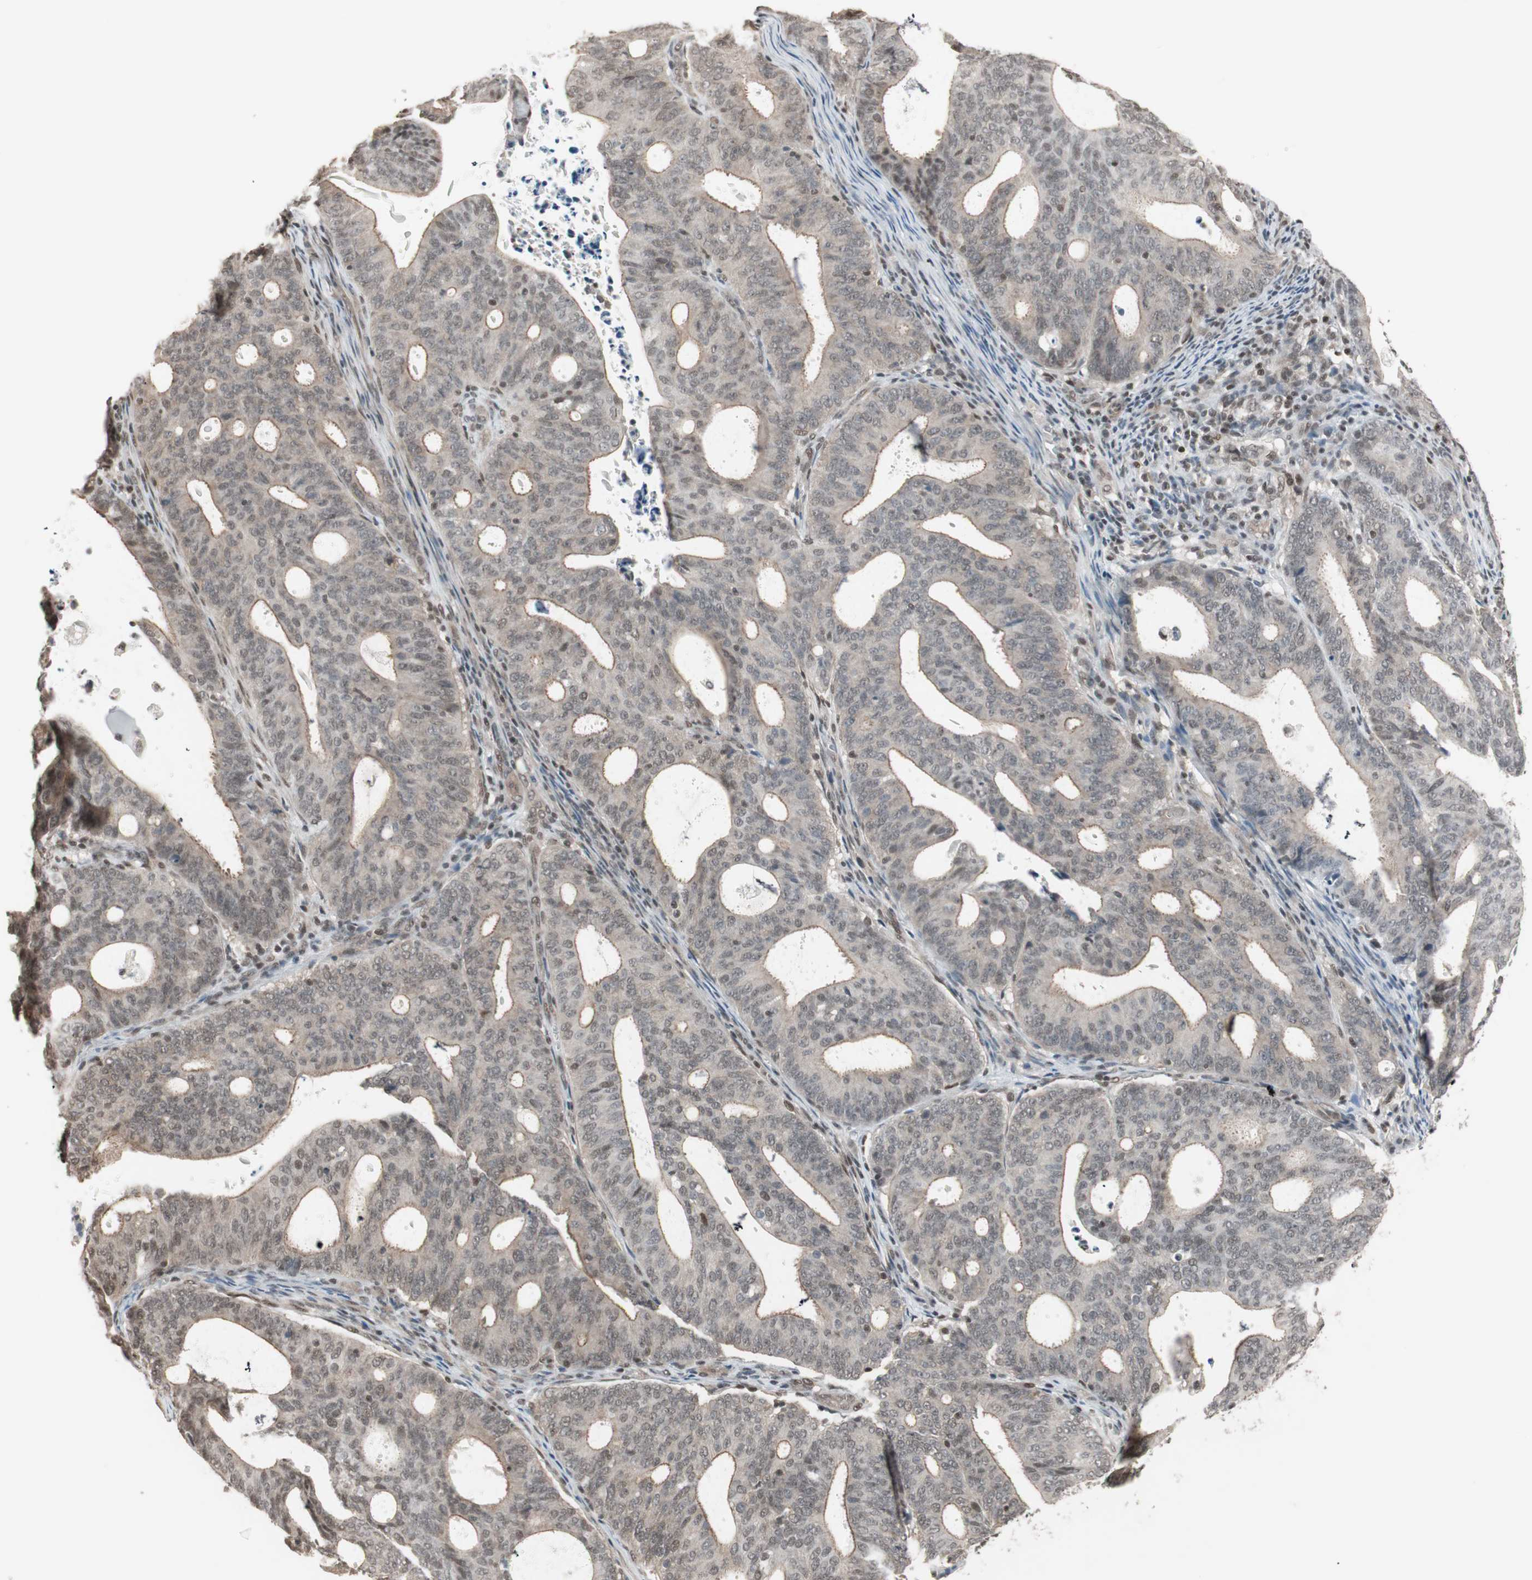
{"staining": {"intensity": "weak", "quantity": "<25%", "location": "cytoplasmic/membranous,nuclear"}, "tissue": "endometrial cancer", "cell_type": "Tumor cells", "image_type": "cancer", "snomed": [{"axis": "morphology", "description": "Adenocarcinoma, NOS"}, {"axis": "topography", "description": "Uterus"}], "caption": "The micrograph reveals no significant staining in tumor cells of endometrial cancer (adenocarcinoma). (Stains: DAB (3,3'-diaminobenzidine) immunohistochemistry with hematoxylin counter stain, Microscopy: brightfield microscopy at high magnification).", "gene": "DRAP1", "patient": {"sex": "female", "age": 83}}